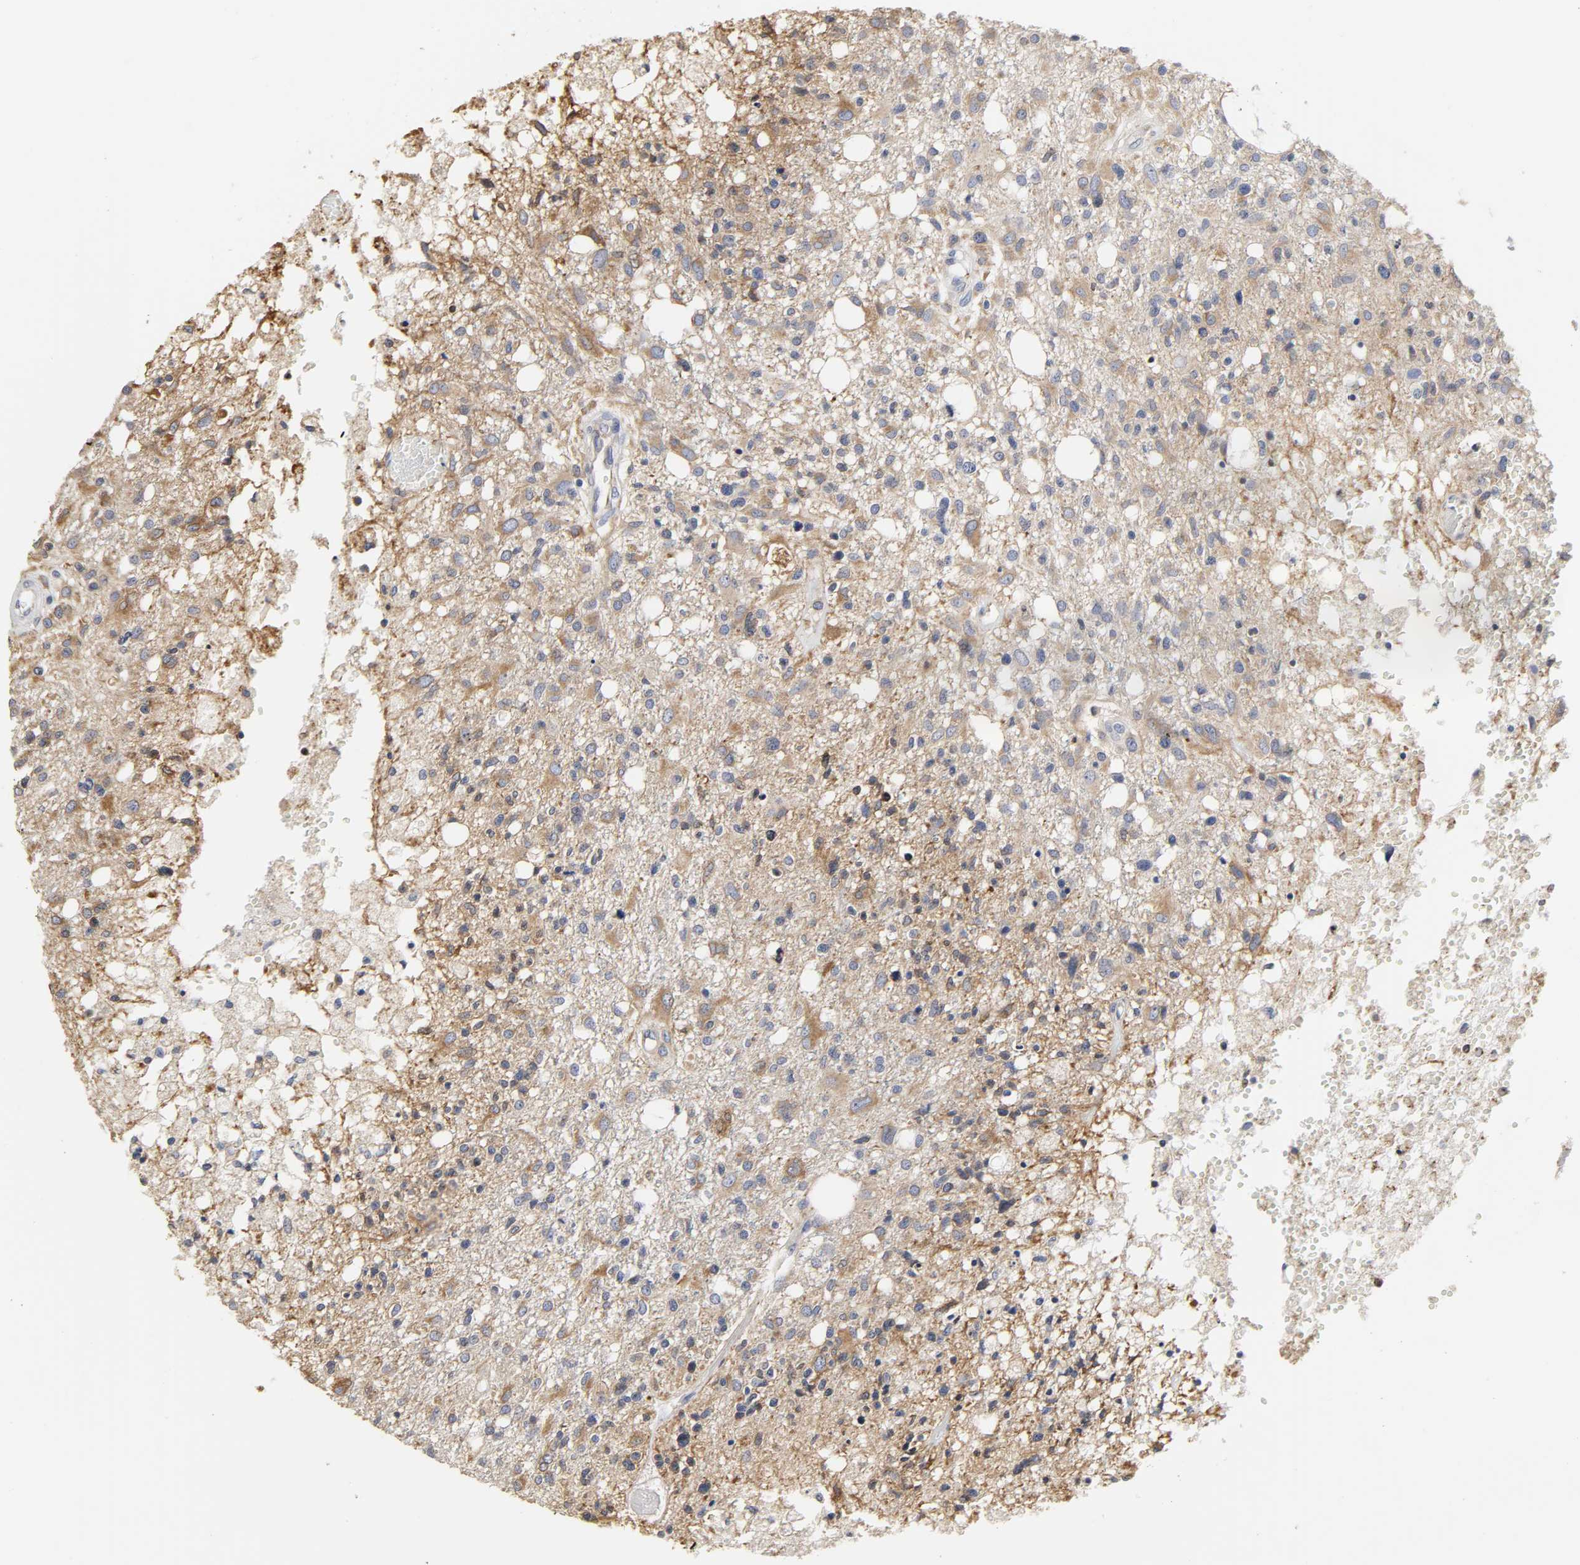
{"staining": {"intensity": "moderate", "quantity": "25%-75%", "location": "cytoplasmic/membranous"}, "tissue": "glioma", "cell_type": "Tumor cells", "image_type": "cancer", "snomed": [{"axis": "morphology", "description": "Glioma, malignant, High grade"}, {"axis": "topography", "description": "Cerebral cortex"}], "caption": "This histopathology image shows immunohistochemistry staining of glioma, with medium moderate cytoplasmic/membranous staining in approximately 25%-75% of tumor cells.", "gene": "HCK", "patient": {"sex": "male", "age": 76}}